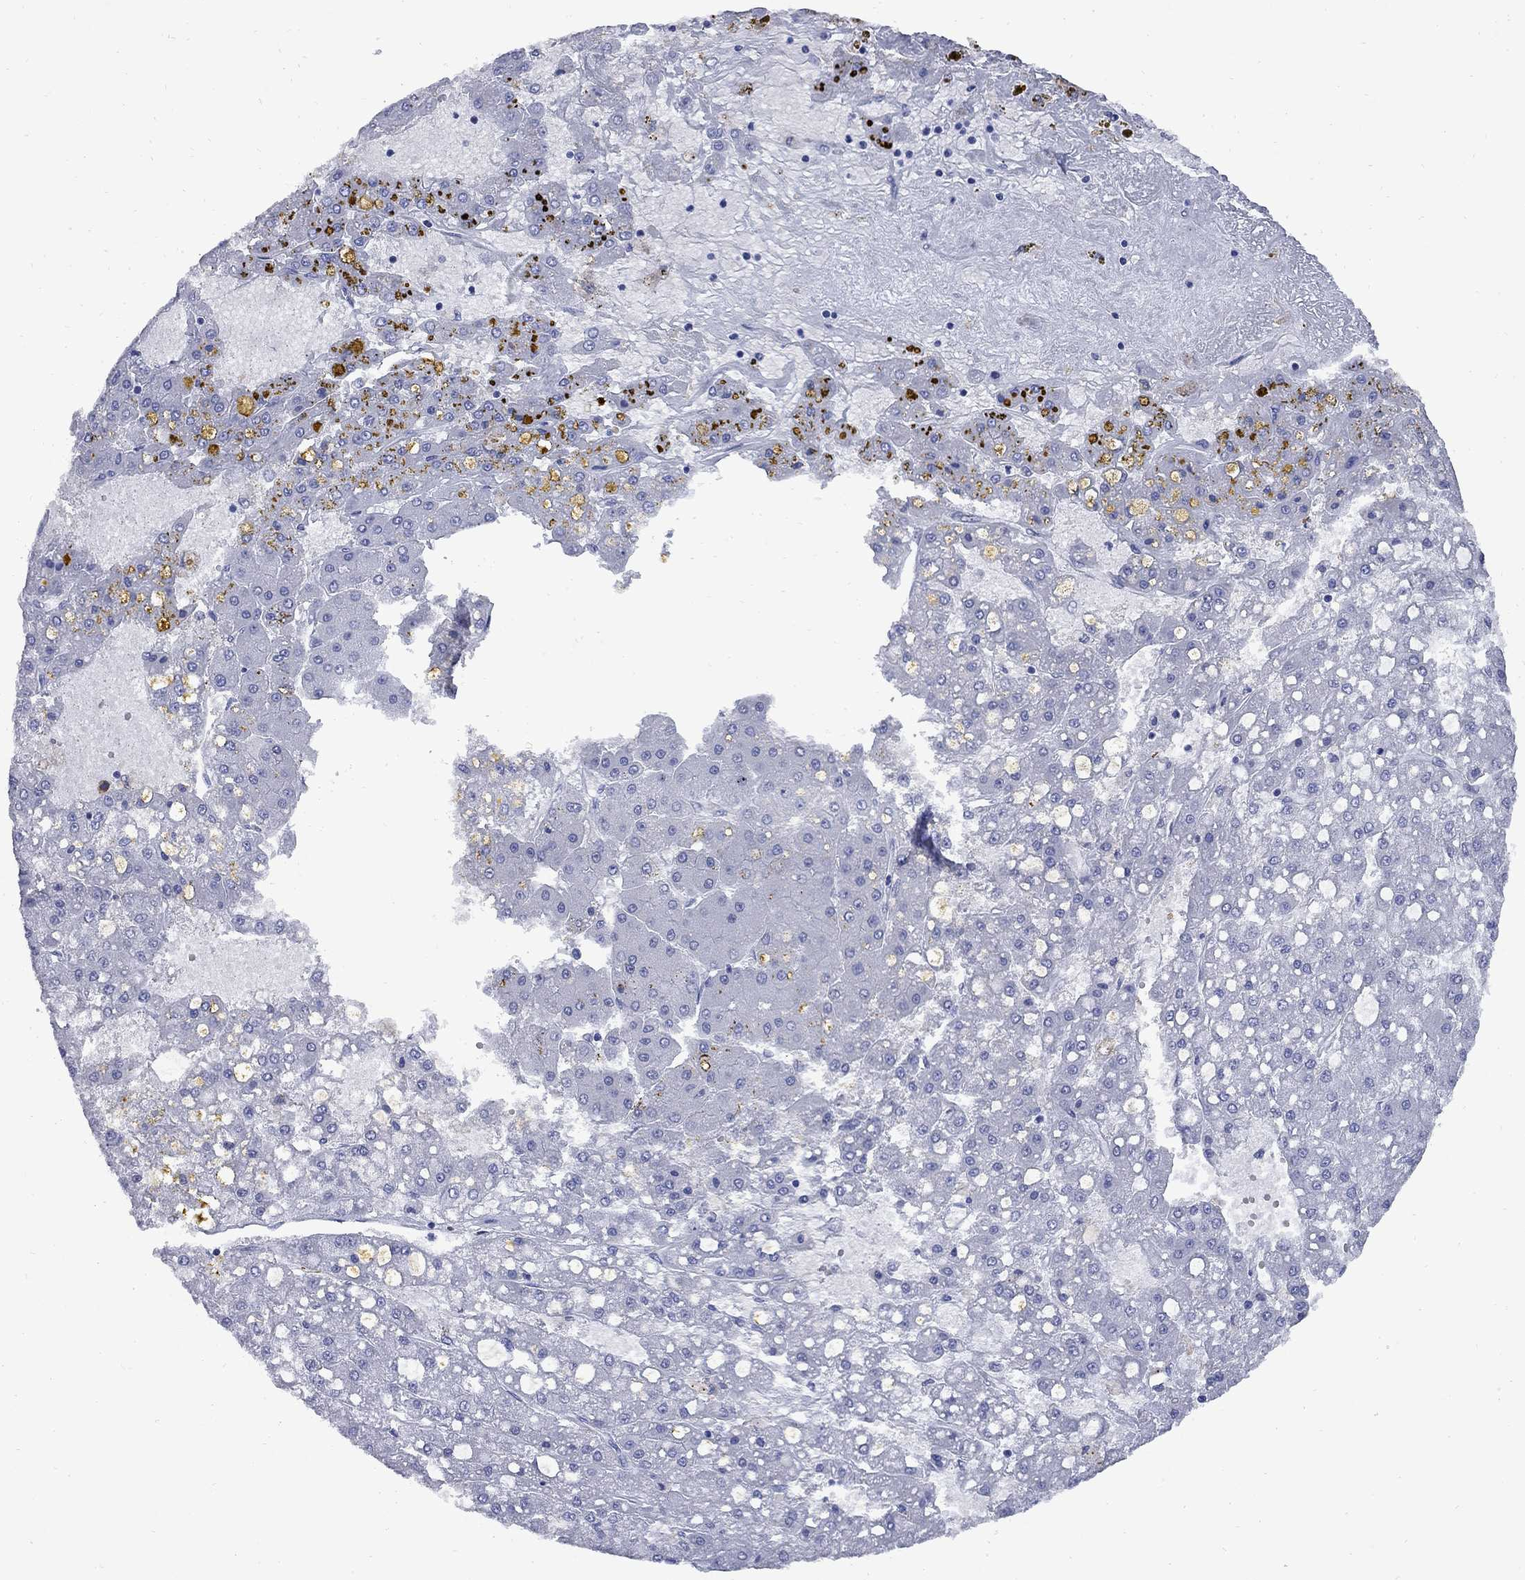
{"staining": {"intensity": "negative", "quantity": "none", "location": "none"}, "tissue": "liver cancer", "cell_type": "Tumor cells", "image_type": "cancer", "snomed": [{"axis": "morphology", "description": "Carcinoma, Hepatocellular, NOS"}, {"axis": "topography", "description": "Liver"}], "caption": "Immunohistochemistry (IHC) micrograph of human liver hepatocellular carcinoma stained for a protein (brown), which shows no positivity in tumor cells.", "gene": "TACC3", "patient": {"sex": "male", "age": 67}}